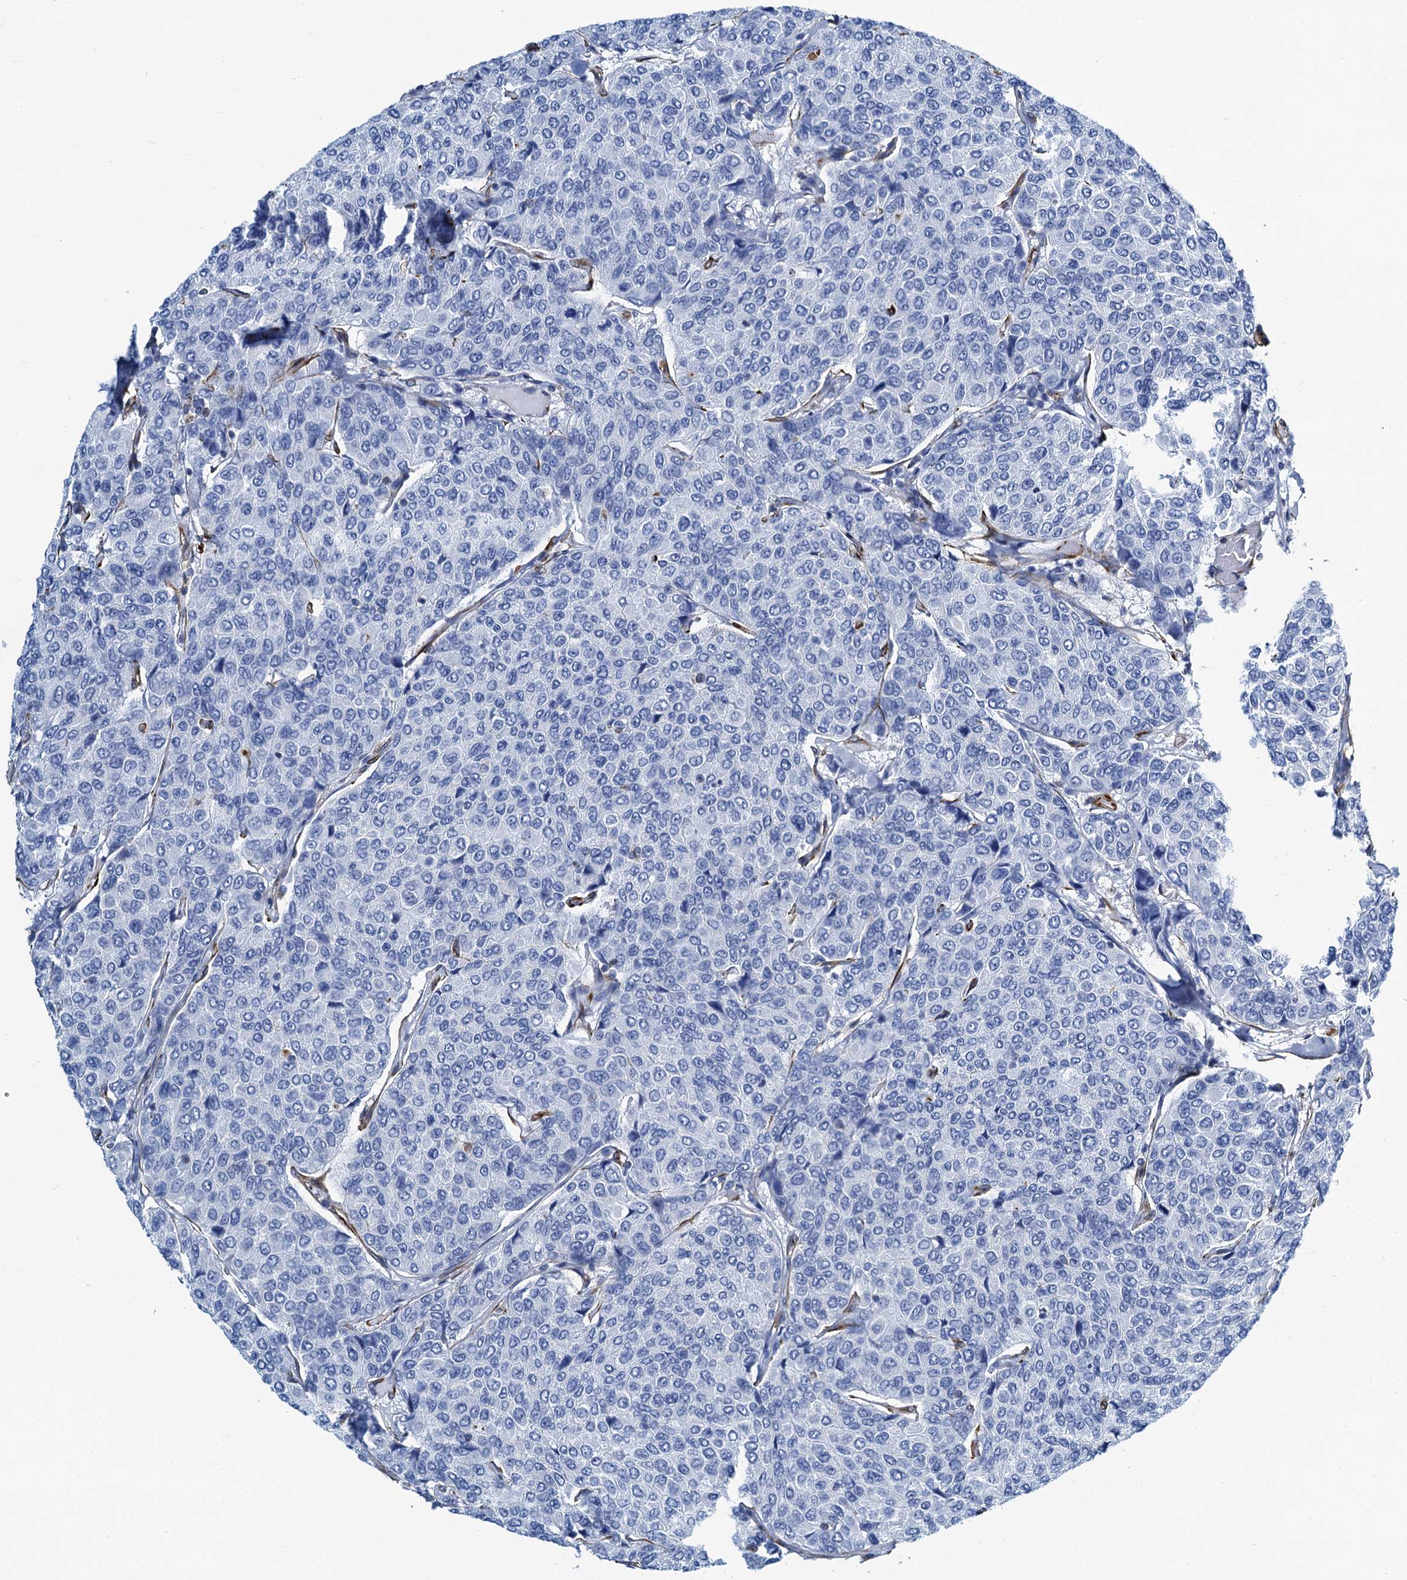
{"staining": {"intensity": "negative", "quantity": "none", "location": "none"}, "tissue": "breast cancer", "cell_type": "Tumor cells", "image_type": "cancer", "snomed": [{"axis": "morphology", "description": "Duct carcinoma"}, {"axis": "topography", "description": "Breast"}], "caption": "IHC of breast cancer demonstrates no staining in tumor cells. Nuclei are stained in blue.", "gene": "PGM2", "patient": {"sex": "female", "age": 55}}